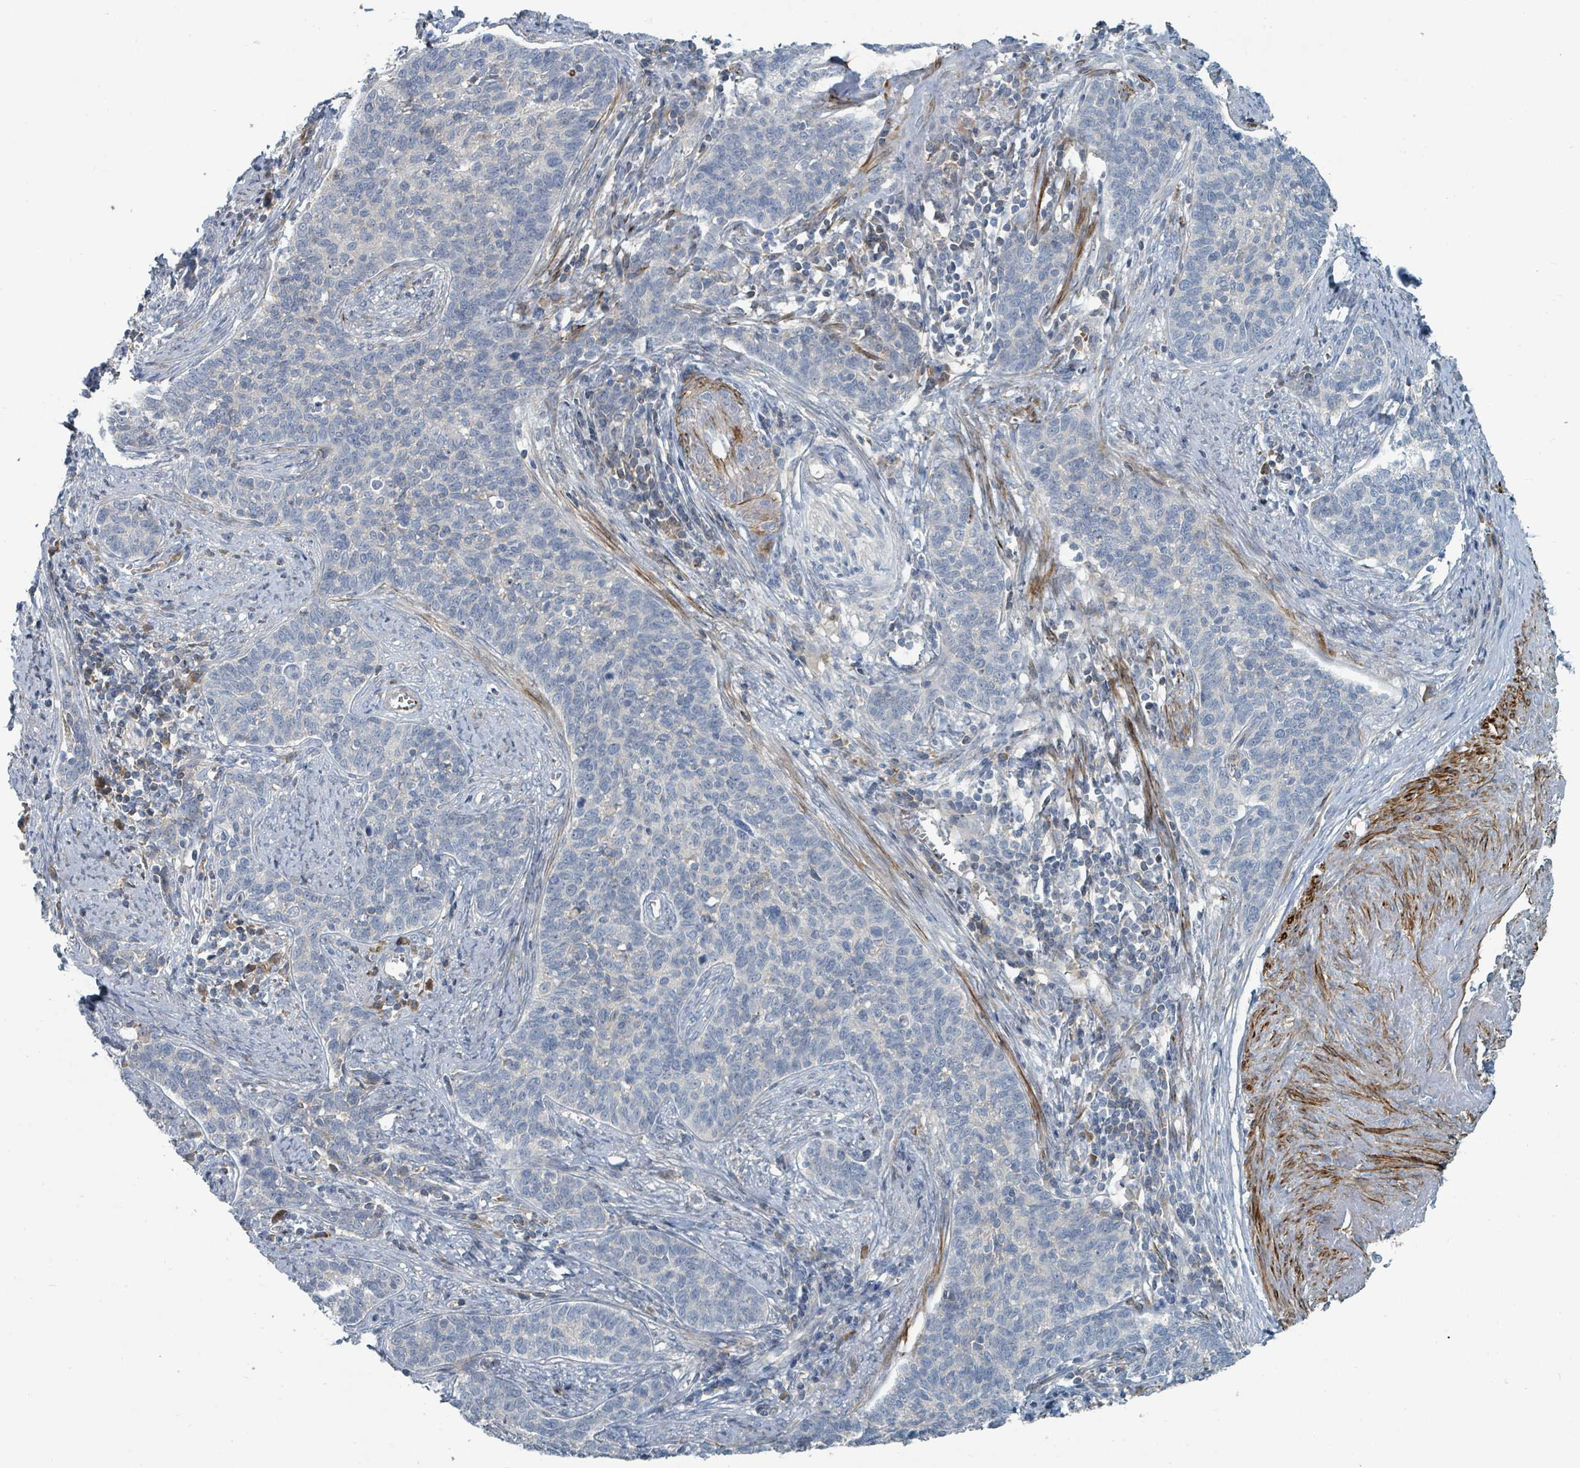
{"staining": {"intensity": "negative", "quantity": "none", "location": "none"}, "tissue": "cervical cancer", "cell_type": "Tumor cells", "image_type": "cancer", "snomed": [{"axis": "morphology", "description": "Squamous cell carcinoma, NOS"}, {"axis": "topography", "description": "Cervix"}], "caption": "An image of cervical cancer stained for a protein reveals no brown staining in tumor cells.", "gene": "SLC44A5", "patient": {"sex": "female", "age": 39}}